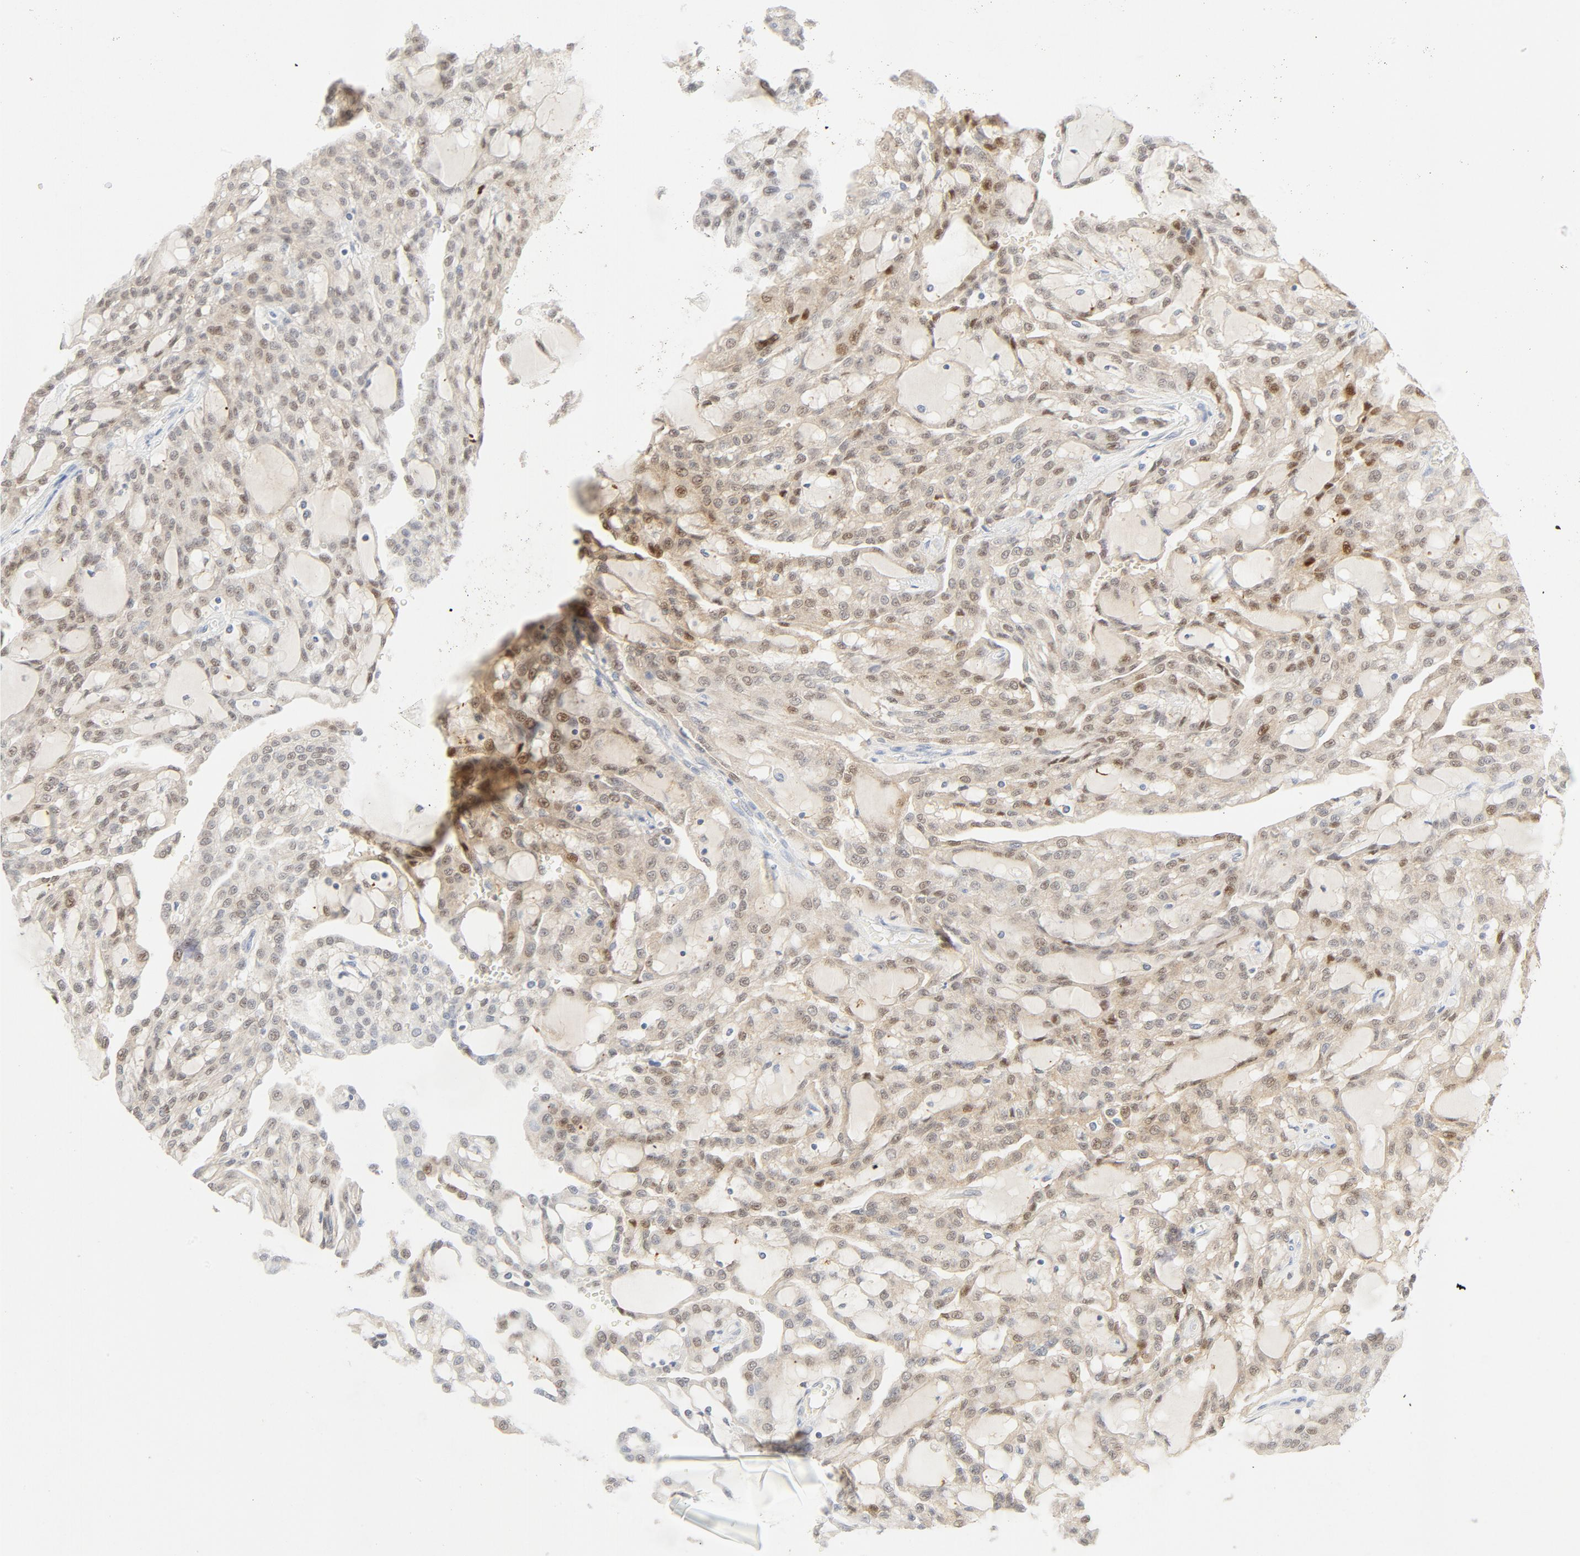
{"staining": {"intensity": "moderate", "quantity": ">75%", "location": "cytoplasmic/membranous"}, "tissue": "renal cancer", "cell_type": "Tumor cells", "image_type": "cancer", "snomed": [{"axis": "morphology", "description": "Adenocarcinoma, NOS"}, {"axis": "topography", "description": "Kidney"}], "caption": "Tumor cells demonstrate medium levels of moderate cytoplasmic/membranous positivity in approximately >75% of cells in human renal cancer (adenocarcinoma). Immunohistochemistry (ihc) stains the protein of interest in brown and the nuclei are stained blue.", "gene": "PGM1", "patient": {"sex": "male", "age": 63}}